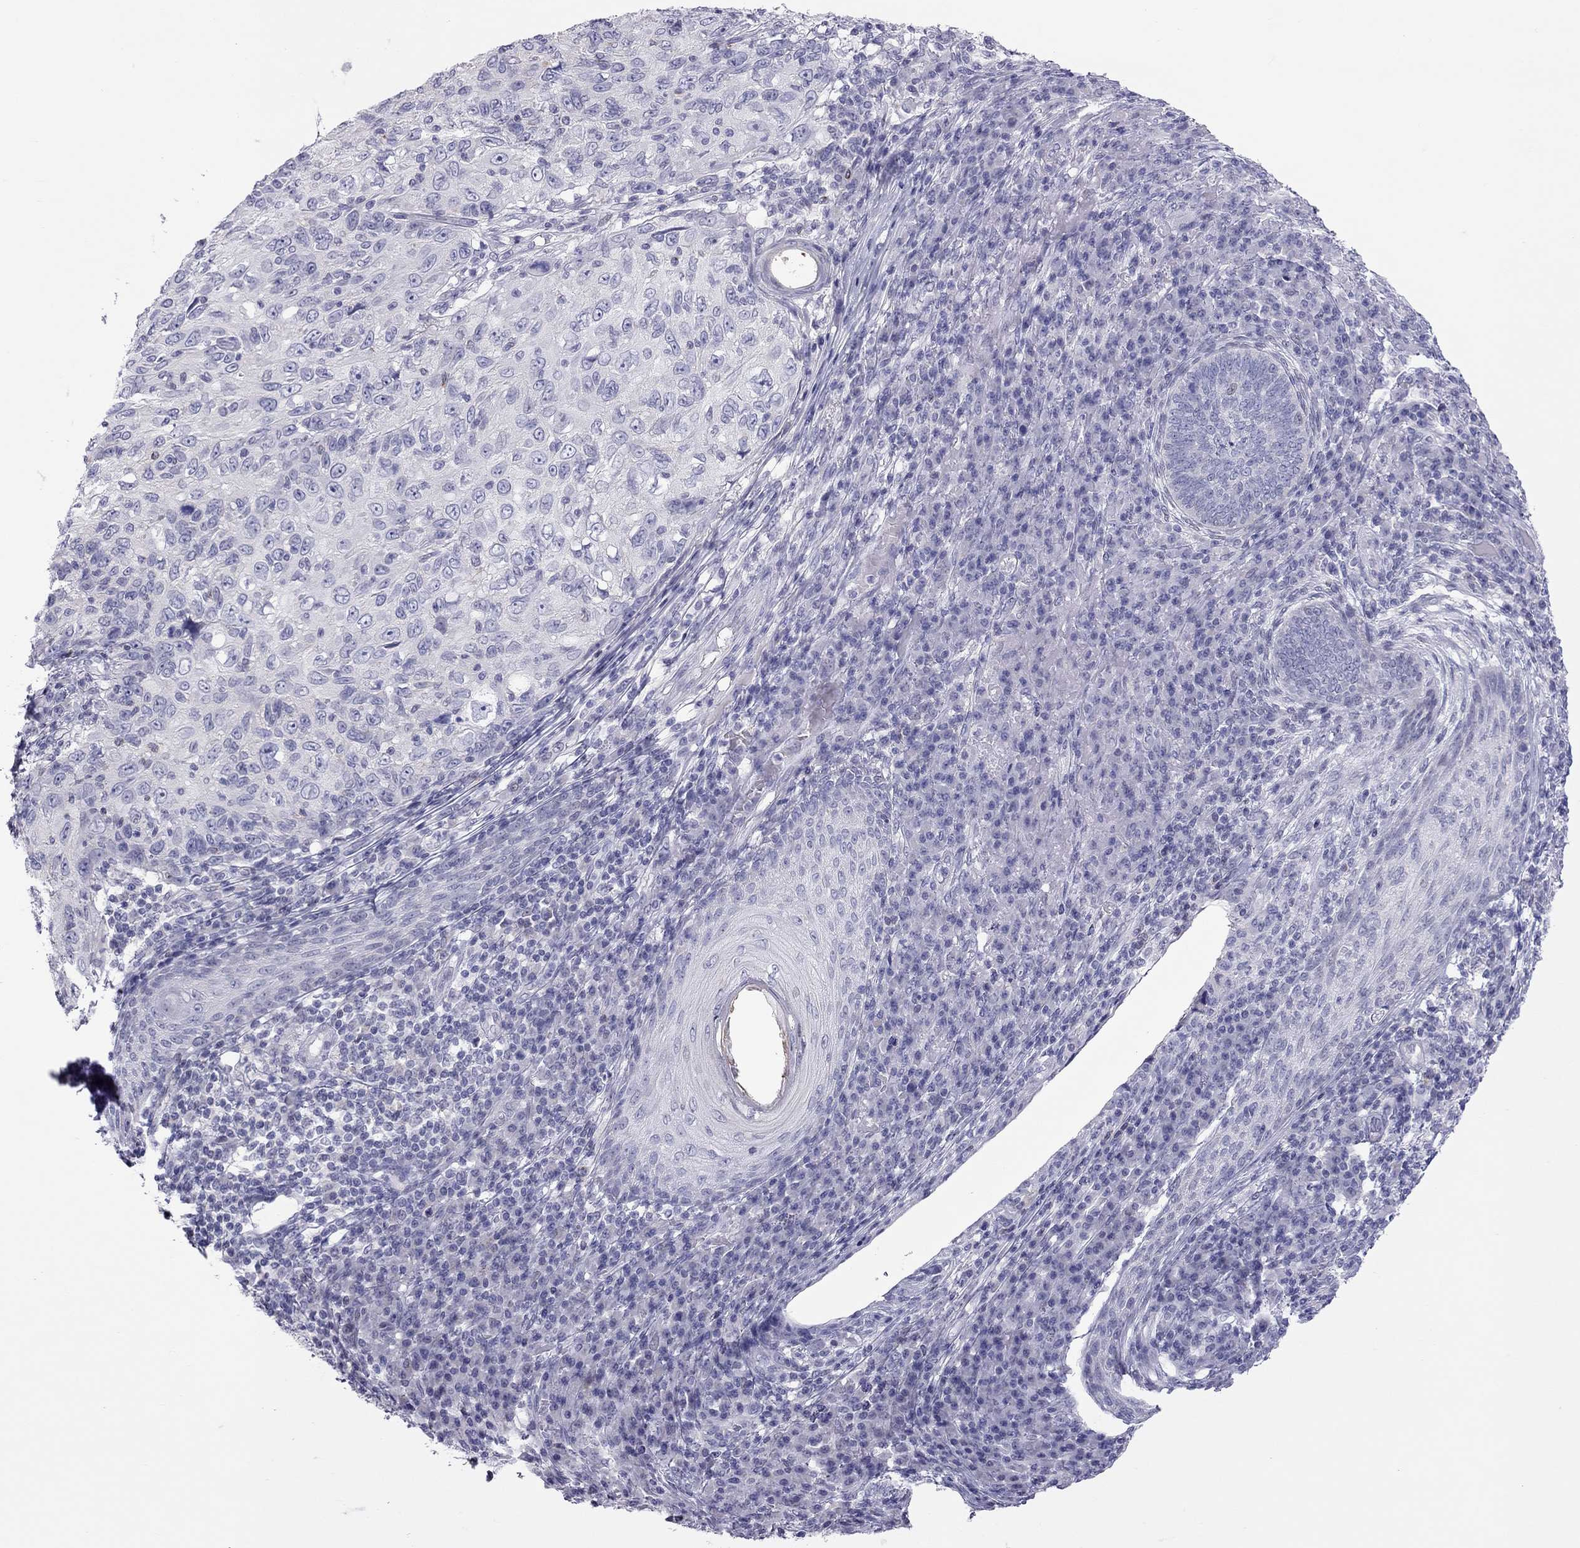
{"staining": {"intensity": "negative", "quantity": "none", "location": "none"}, "tissue": "skin cancer", "cell_type": "Tumor cells", "image_type": "cancer", "snomed": [{"axis": "morphology", "description": "Squamous cell carcinoma, NOS"}, {"axis": "topography", "description": "Skin"}], "caption": "Immunohistochemistry image of neoplastic tissue: human skin squamous cell carcinoma stained with DAB exhibits no significant protein positivity in tumor cells.", "gene": "TEX14", "patient": {"sex": "male", "age": 92}}